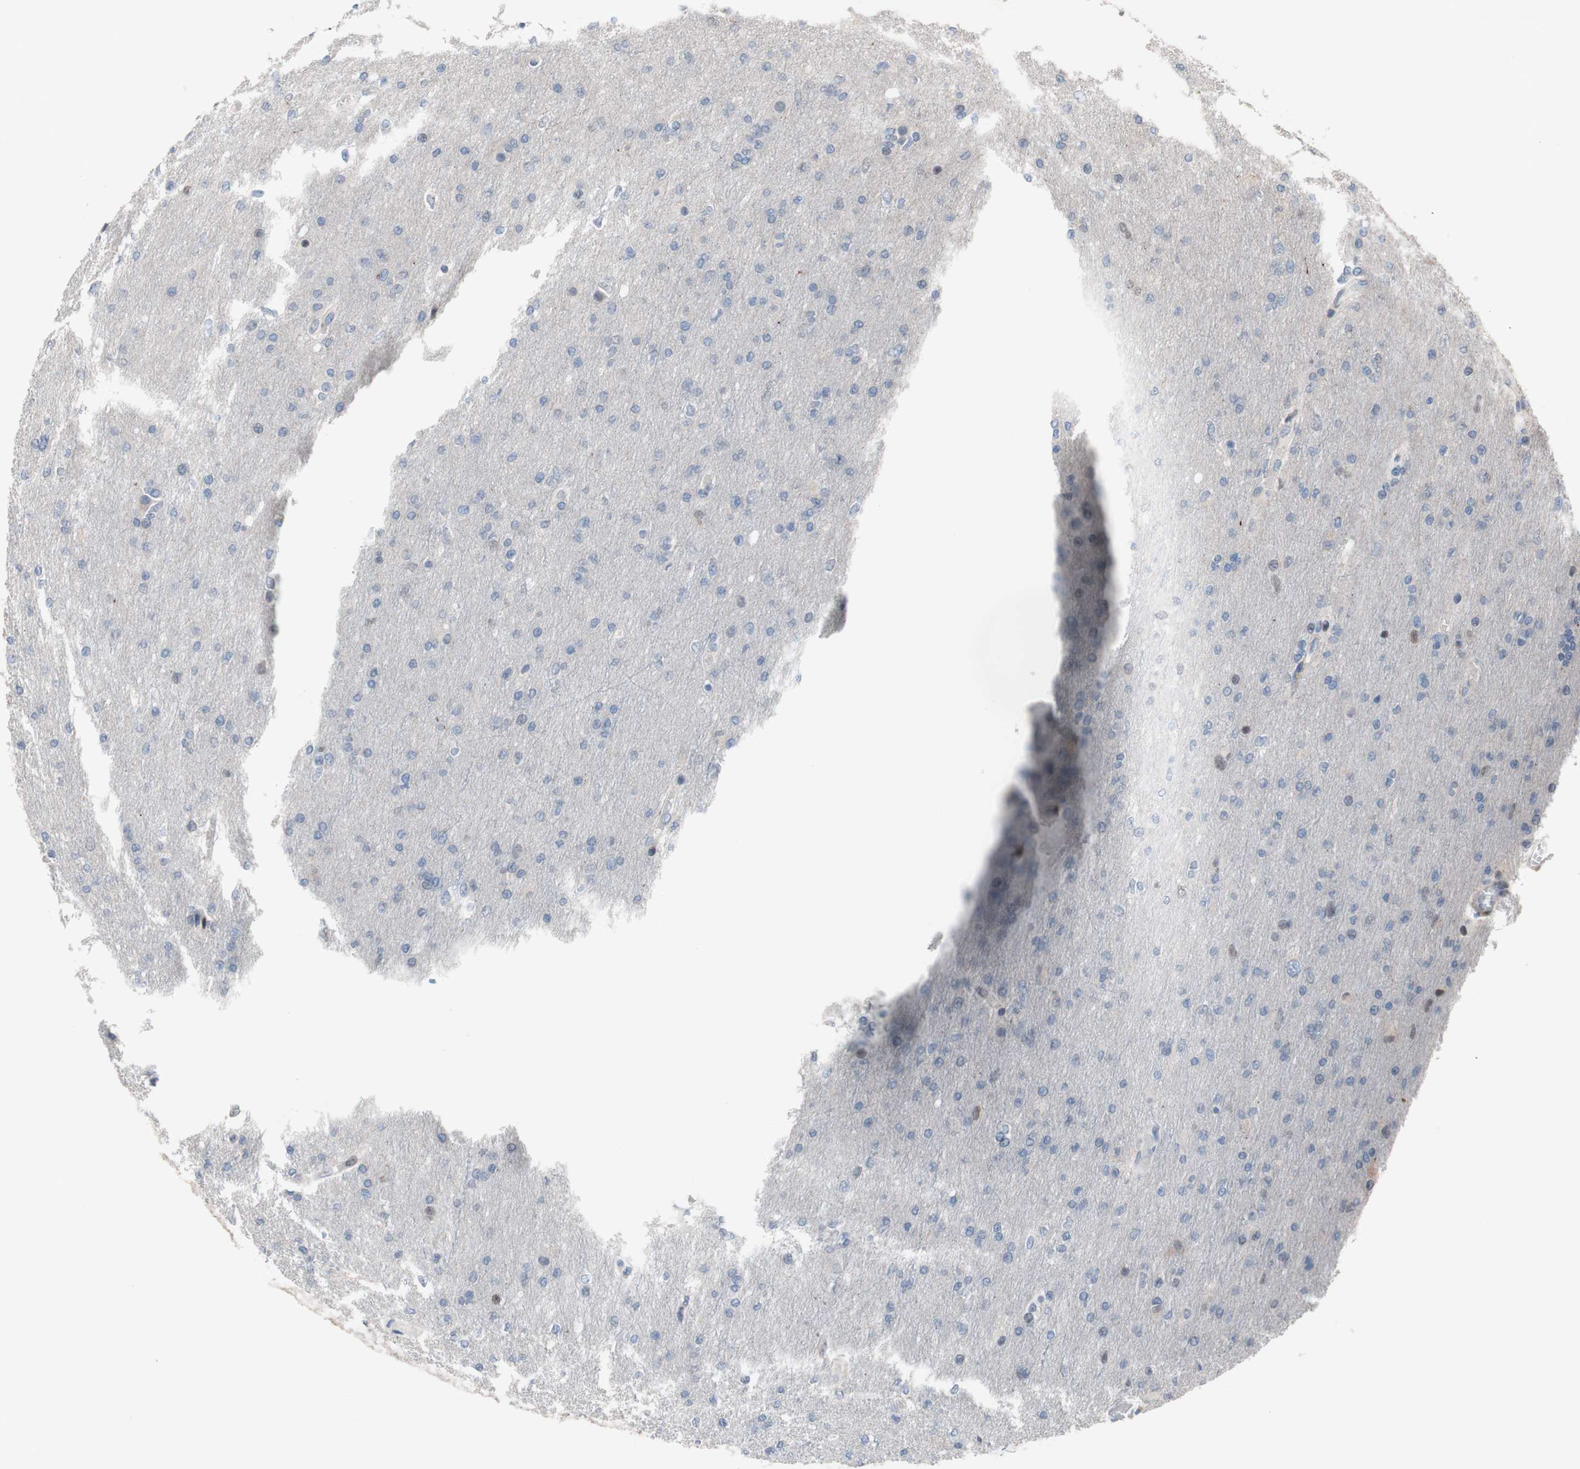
{"staining": {"intensity": "weak", "quantity": "<25%", "location": "cytoplasmic/membranous"}, "tissue": "glioma", "cell_type": "Tumor cells", "image_type": "cancer", "snomed": [{"axis": "morphology", "description": "Glioma, malignant, High grade"}, {"axis": "topography", "description": "Cerebral cortex"}], "caption": "DAB (3,3'-diaminobenzidine) immunohistochemical staining of human glioma reveals no significant expression in tumor cells.", "gene": "PHTF2", "patient": {"sex": "female", "age": 36}}